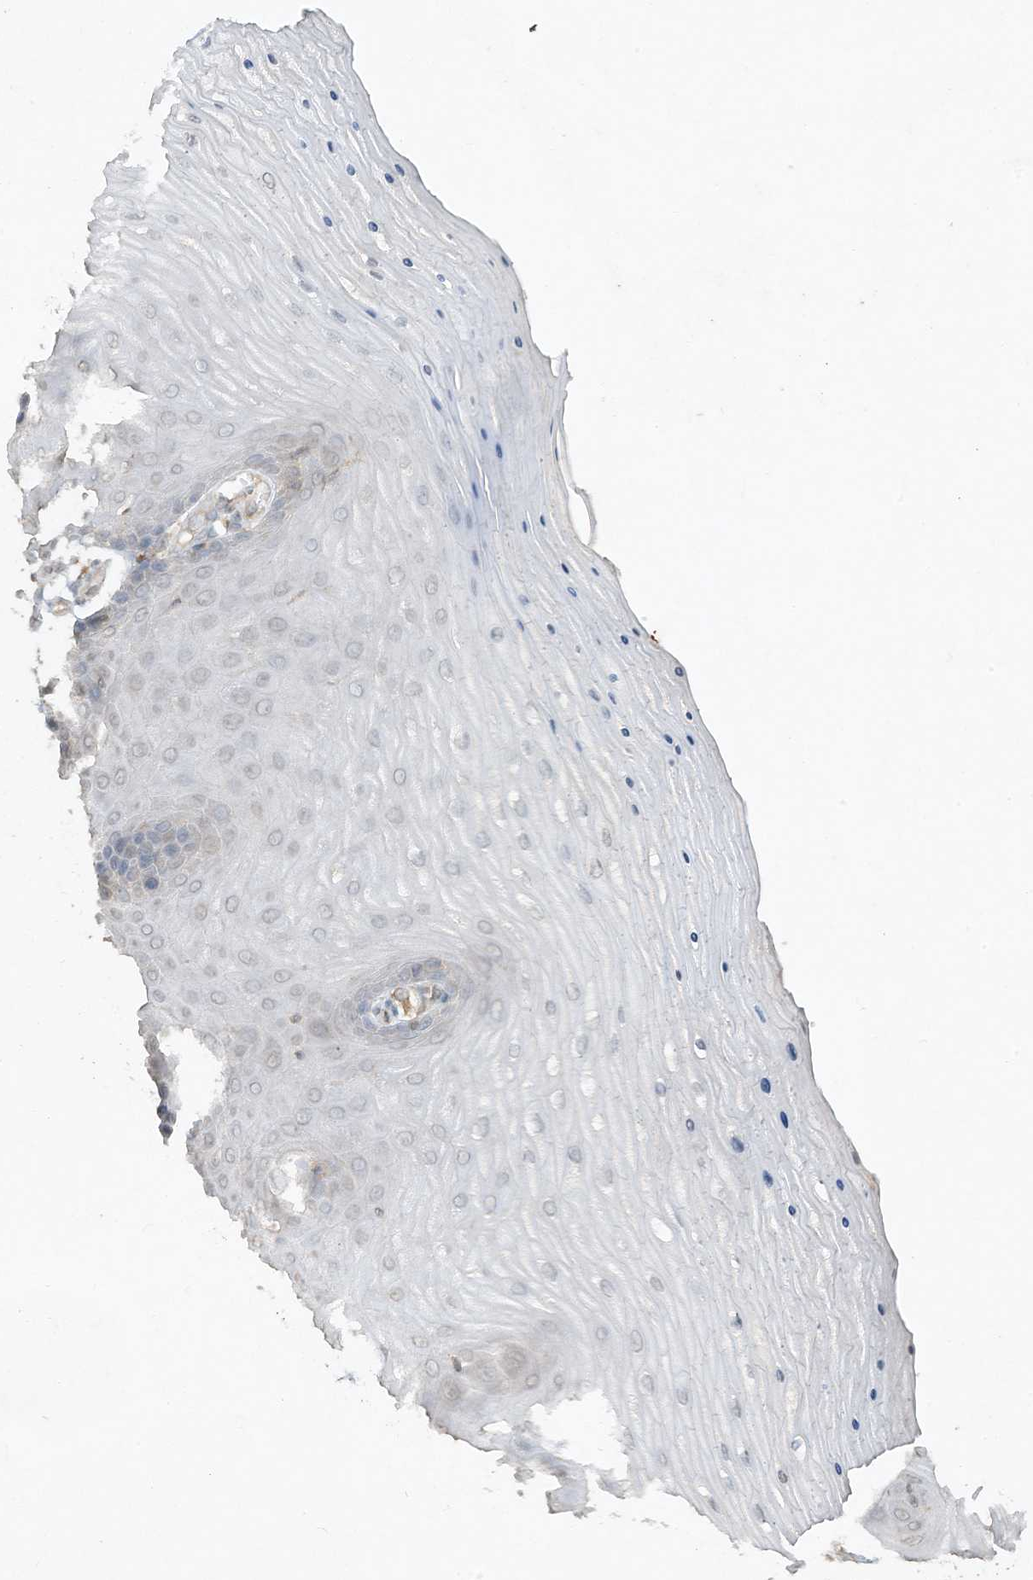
{"staining": {"intensity": "strong", "quantity": "25%-75%", "location": "cytoplasmic/membranous"}, "tissue": "cervix", "cell_type": "Glandular cells", "image_type": "normal", "snomed": [{"axis": "morphology", "description": "Normal tissue, NOS"}, {"axis": "topography", "description": "Cervix"}], "caption": "Protein staining by immunohistochemistry shows strong cytoplasmic/membranous positivity in about 25%-75% of glandular cells in unremarkable cervix.", "gene": "LDAH", "patient": {"sex": "female", "age": 55}}